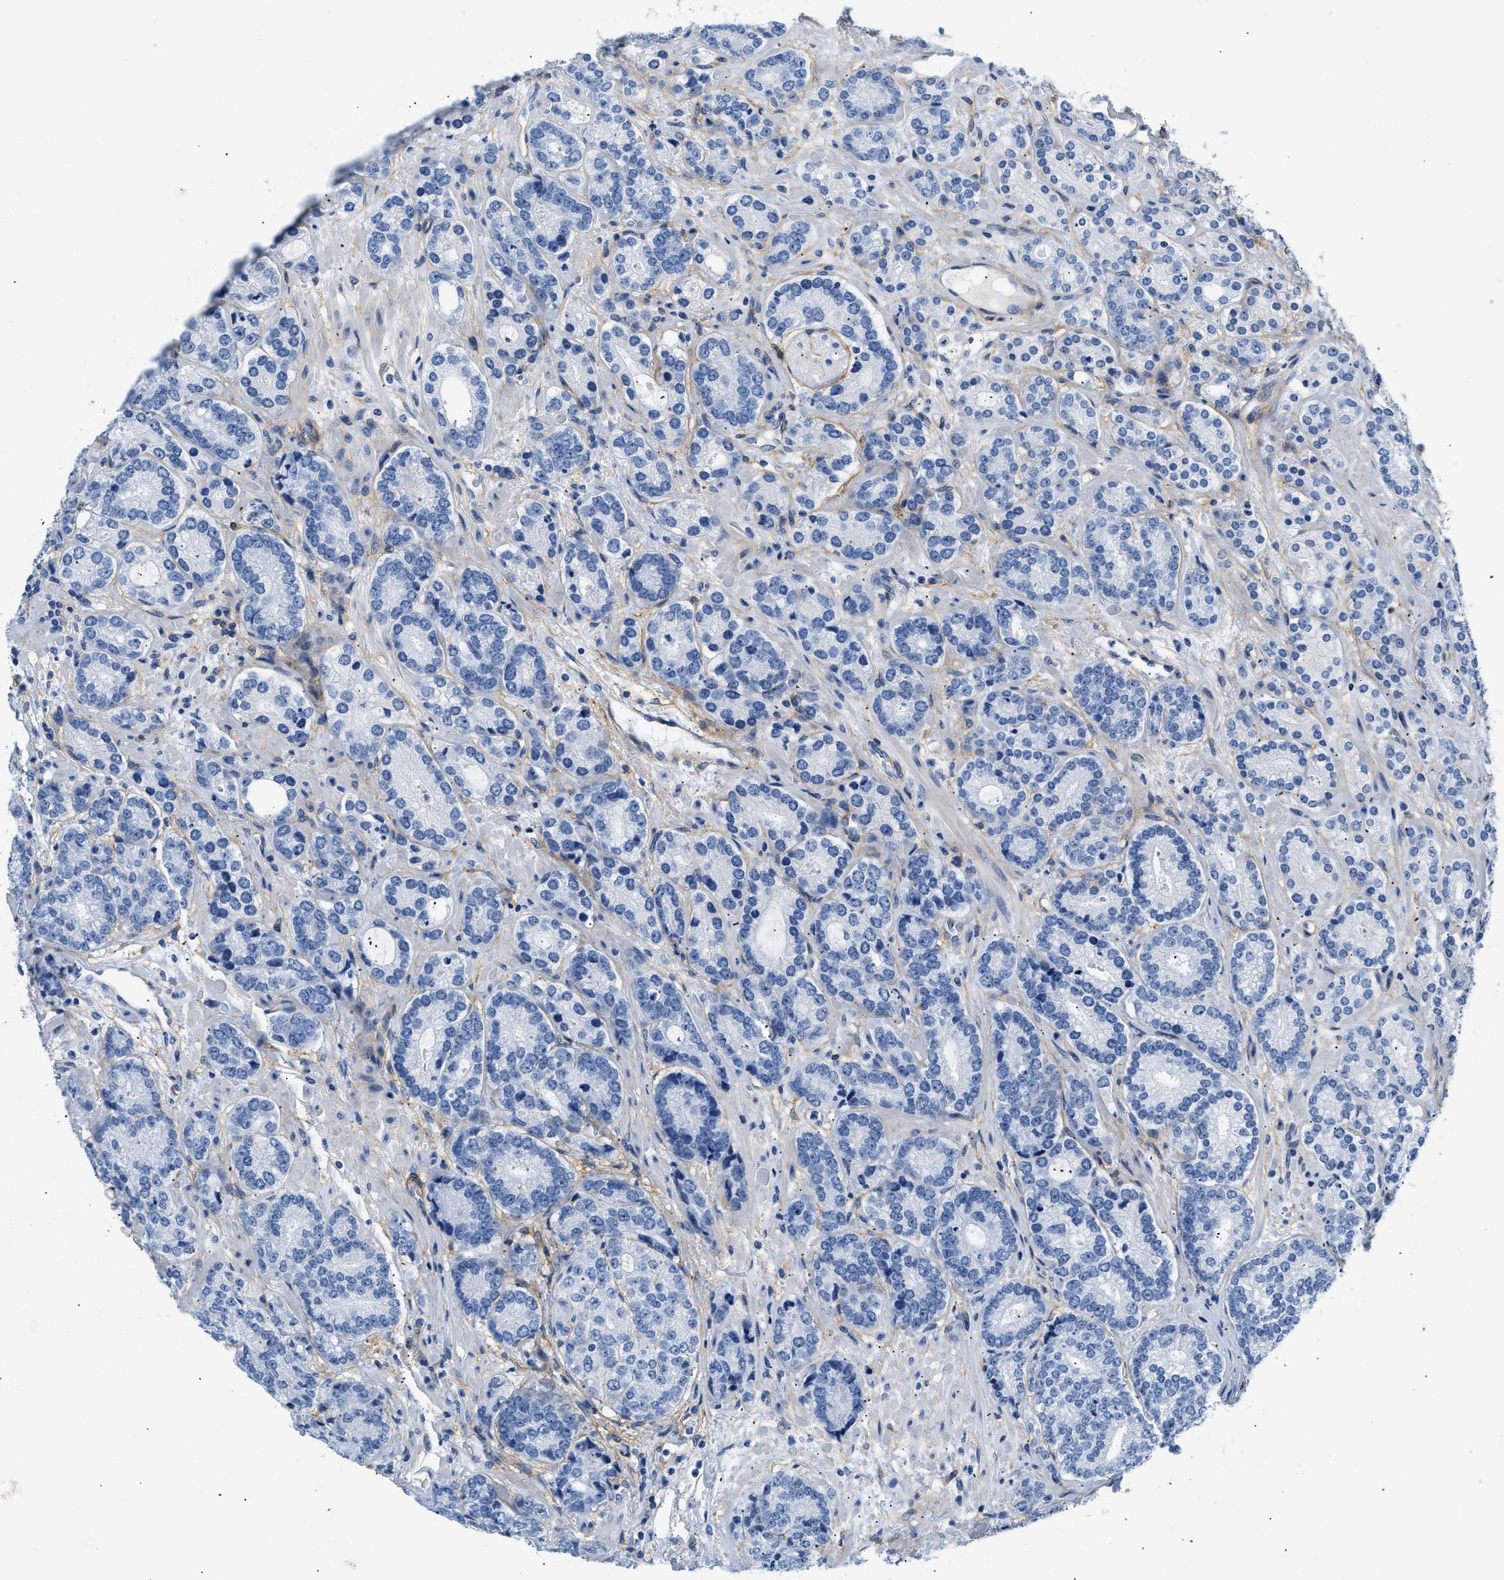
{"staining": {"intensity": "negative", "quantity": "none", "location": "none"}, "tissue": "prostate cancer", "cell_type": "Tumor cells", "image_type": "cancer", "snomed": [{"axis": "morphology", "description": "Adenocarcinoma, High grade"}, {"axis": "topography", "description": "Prostate"}], "caption": "An image of human prostate cancer (adenocarcinoma (high-grade)) is negative for staining in tumor cells.", "gene": "PDGFRB", "patient": {"sex": "male", "age": 61}}